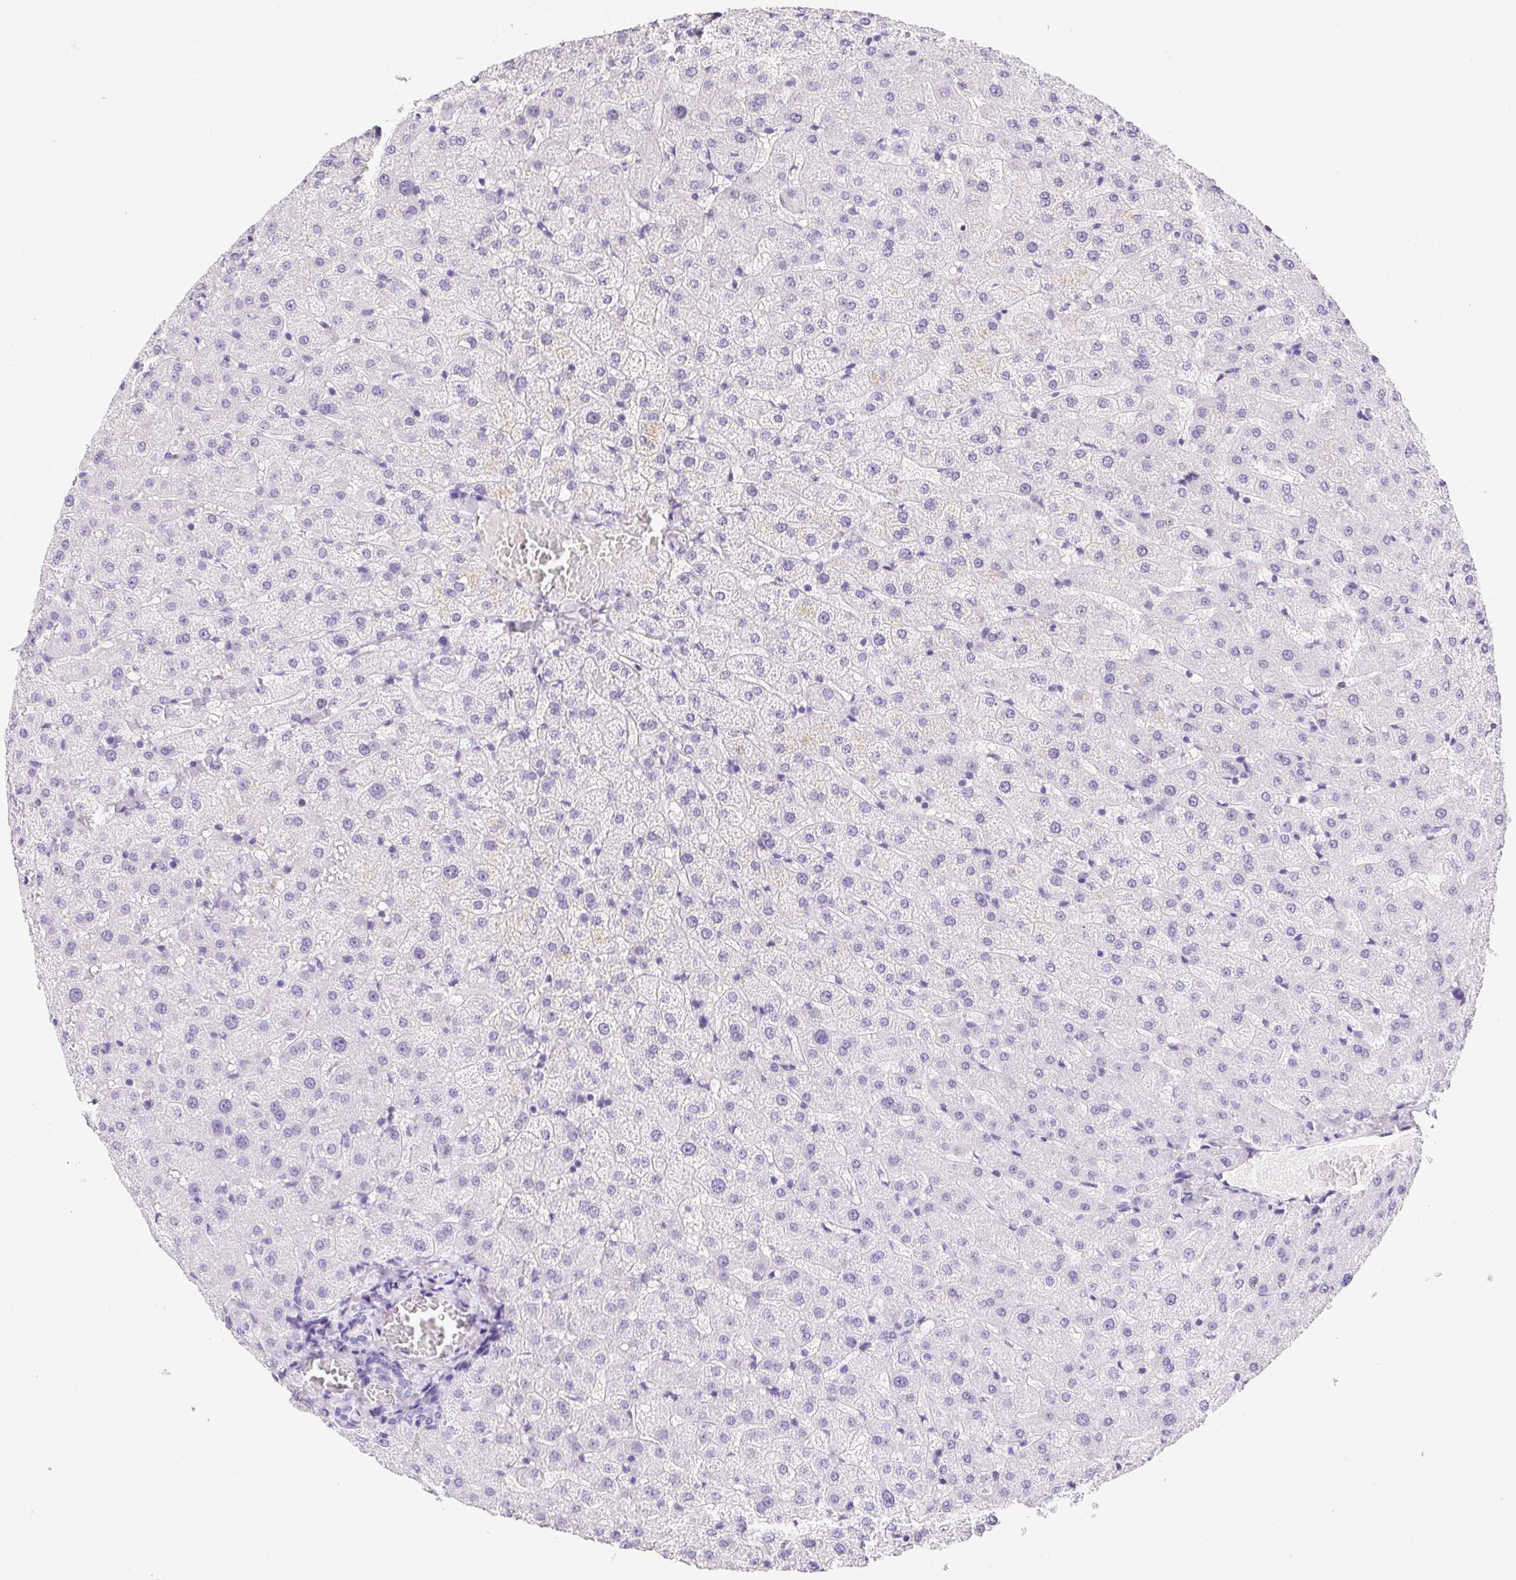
{"staining": {"intensity": "negative", "quantity": "none", "location": "none"}, "tissue": "liver", "cell_type": "Cholangiocytes", "image_type": "normal", "snomed": [{"axis": "morphology", "description": "Normal tissue, NOS"}, {"axis": "topography", "description": "Liver"}], "caption": "Liver stained for a protein using immunohistochemistry (IHC) shows no positivity cholangiocytes.", "gene": "HELLS", "patient": {"sex": "female", "age": 50}}